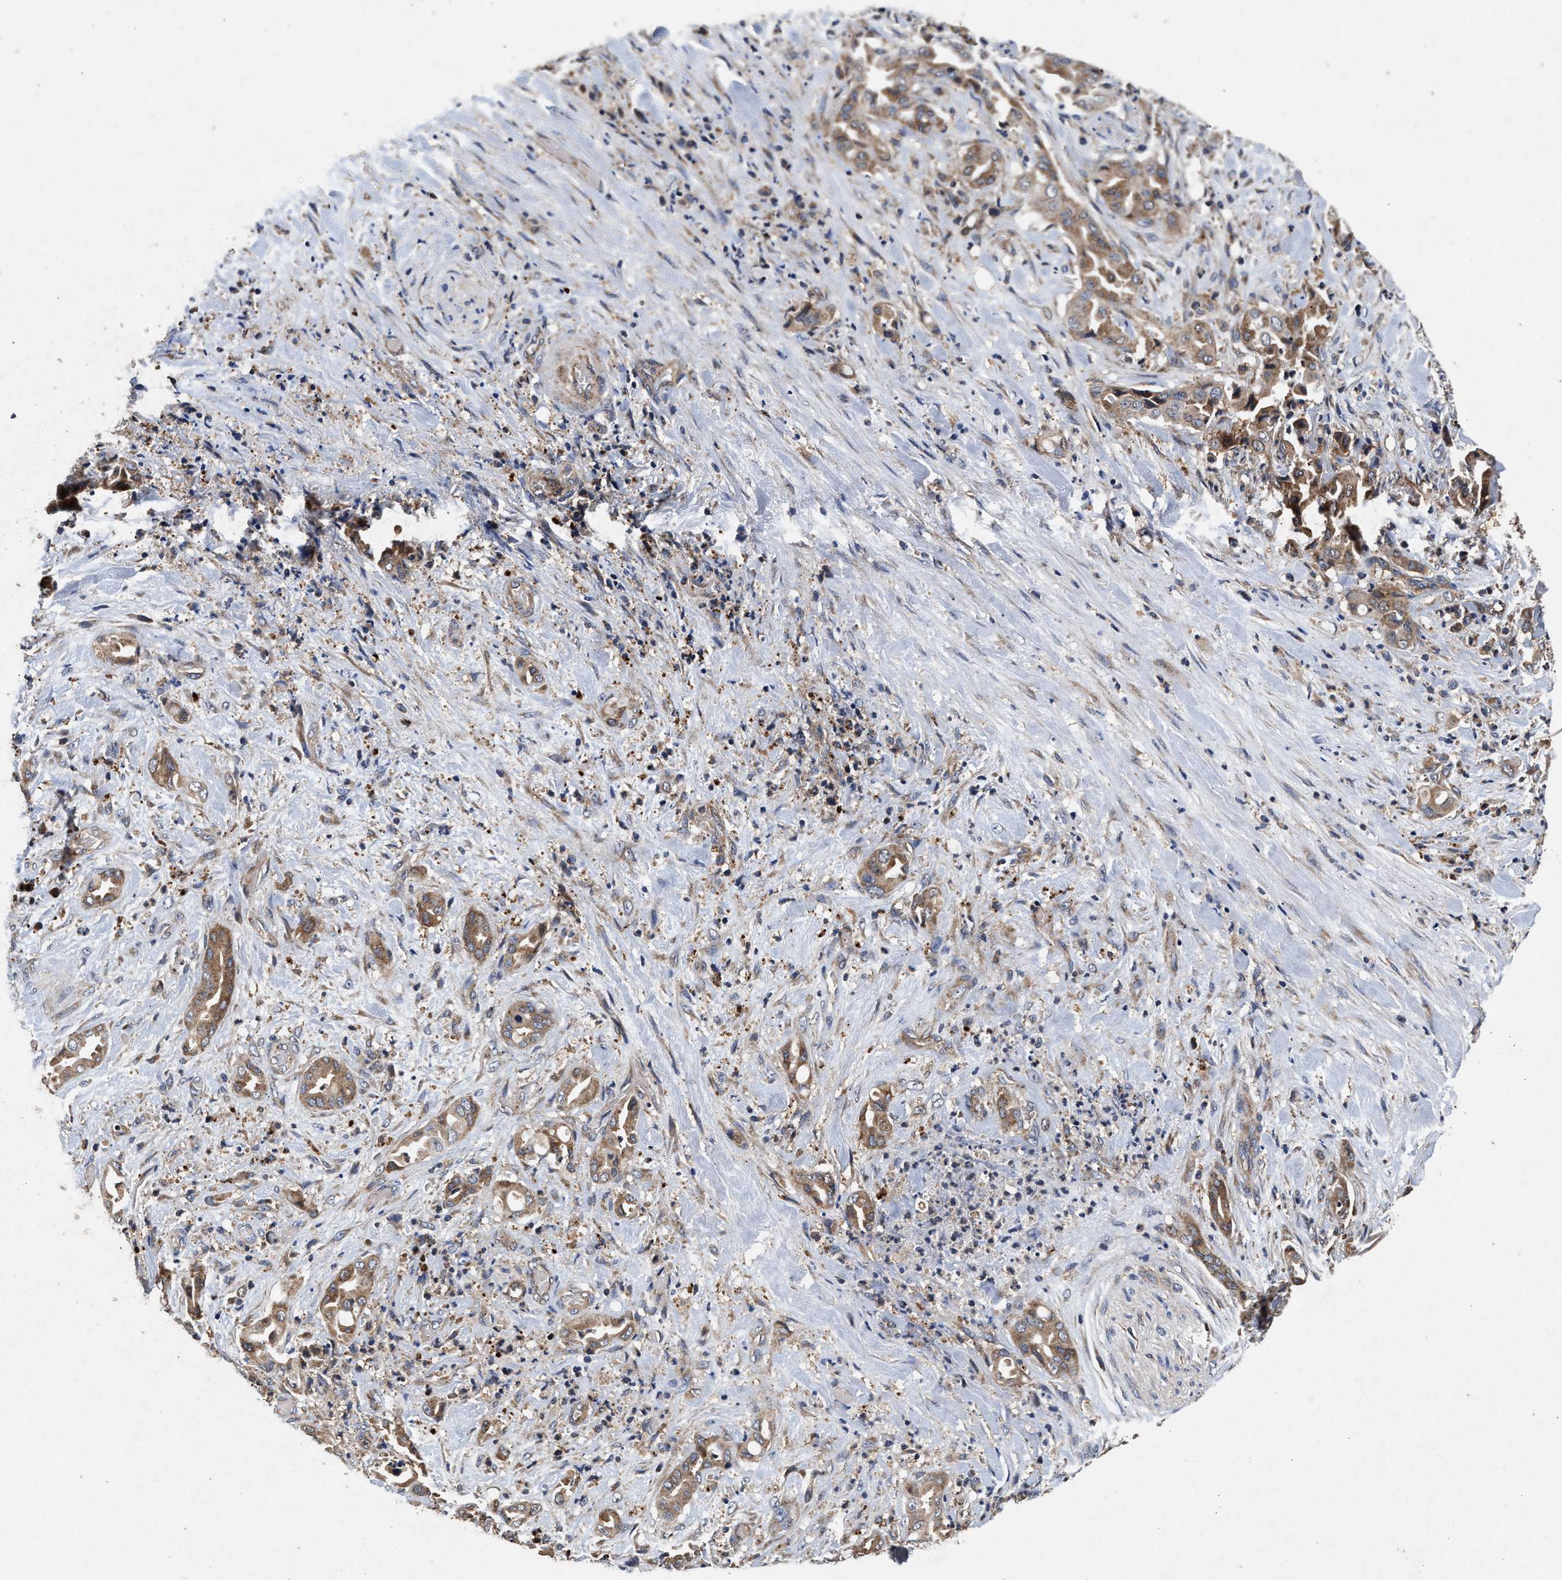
{"staining": {"intensity": "moderate", "quantity": ">75%", "location": "cytoplasmic/membranous"}, "tissue": "liver cancer", "cell_type": "Tumor cells", "image_type": "cancer", "snomed": [{"axis": "morphology", "description": "Cholangiocarcinoma"}, {"axis": "topography", "description": "Liver"}], "caption": "This histopathology image exhibits liver cancer (cholangiocarcinoma) stained with immunohistochemistry to label a protein in brown. The cytoplasmic/membranous of tumor cells show moderate positivity for the protein. Nuclei are counter-stained blue.", "gene": "NFKB2", "patient": {"sex": "female", "age": 68}}